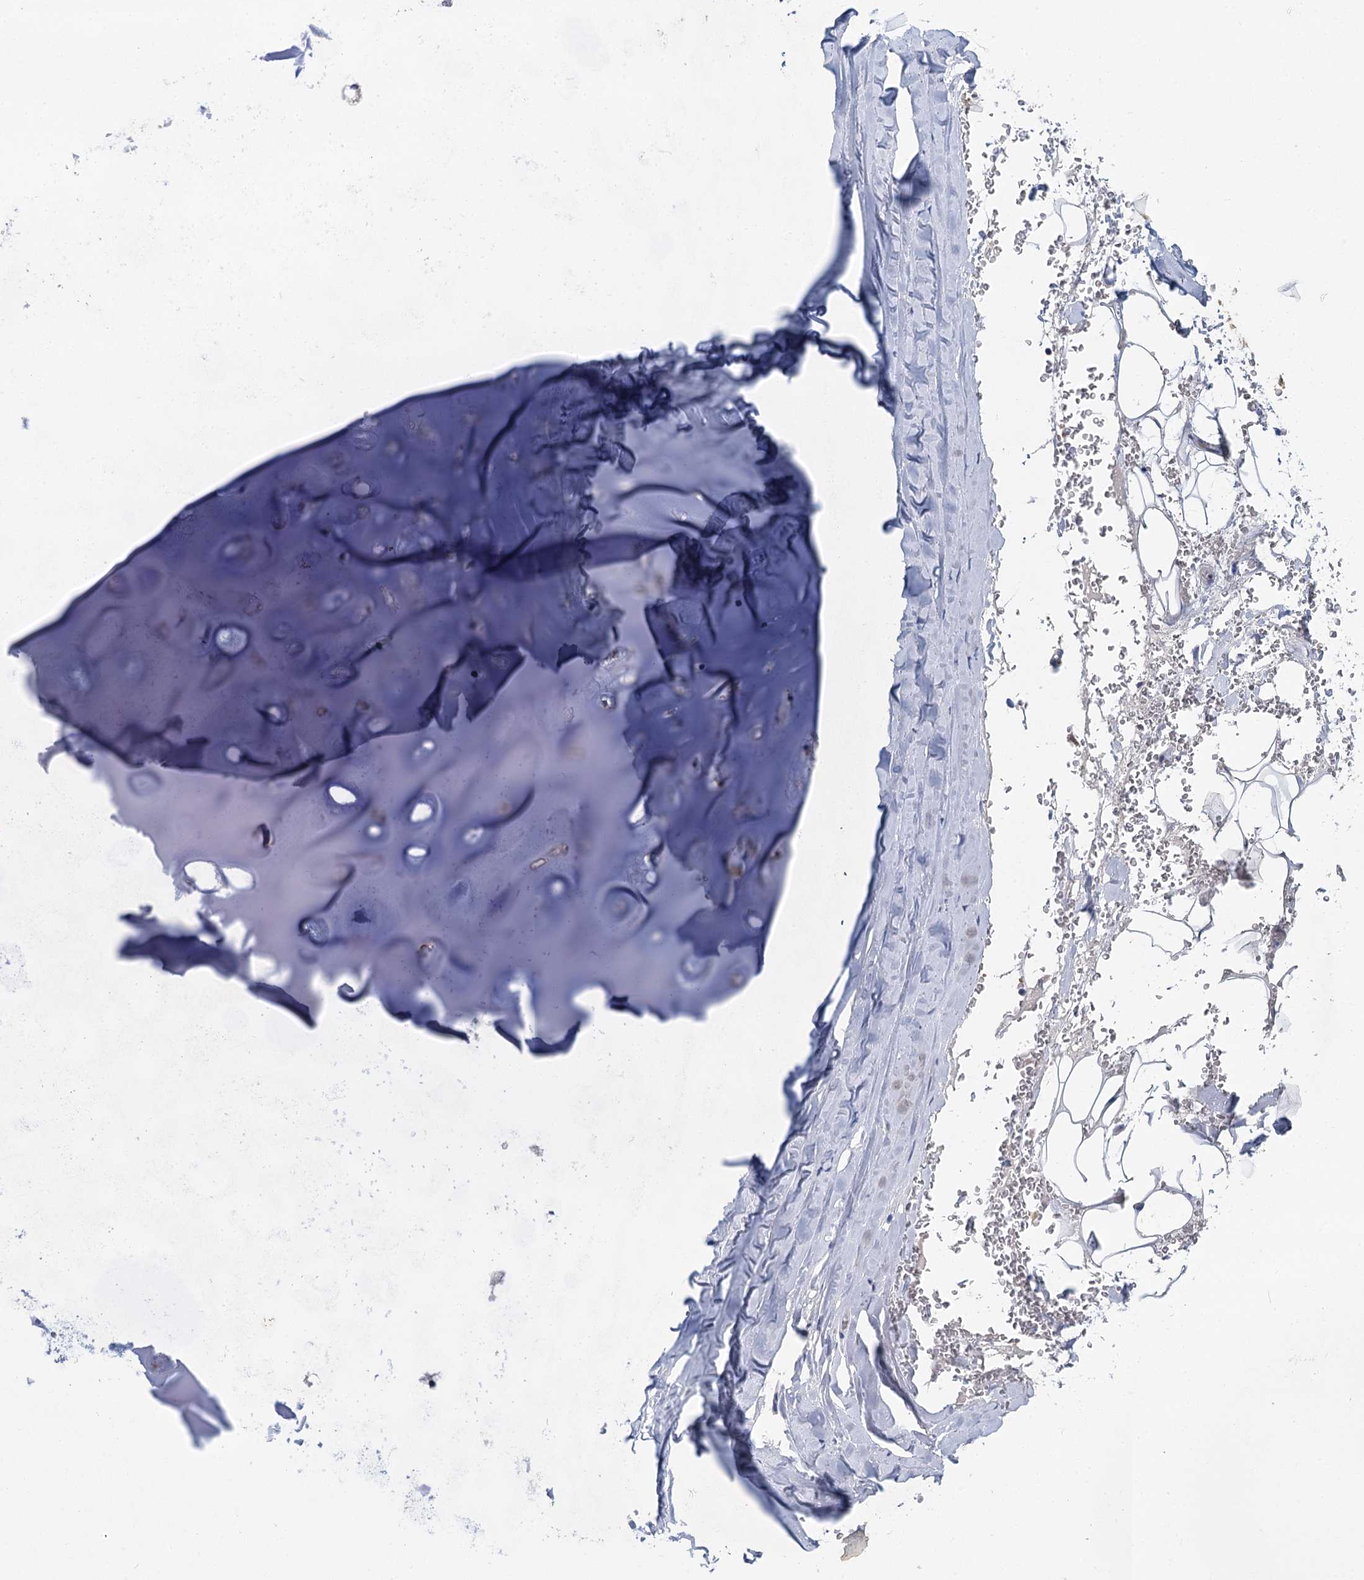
{"staining": {"intensity": "negative", "quantity": "none", "location": "none"}, "tissue": "adipose tissue", "cell_type": "Adipocytes", "image_type": "normal", "snomed": [{"axis": "morphology", "description": "Normal tissue, NOS"}, {"axis": "topography", "description": "Cartilage tissue"}], "caption": "A photomicrograph of adipose tissue stained for a protein reveals no brown staining in adipocytes.", "gene": "SPINK9", "patient": {"sex": "female", "age": 63}}